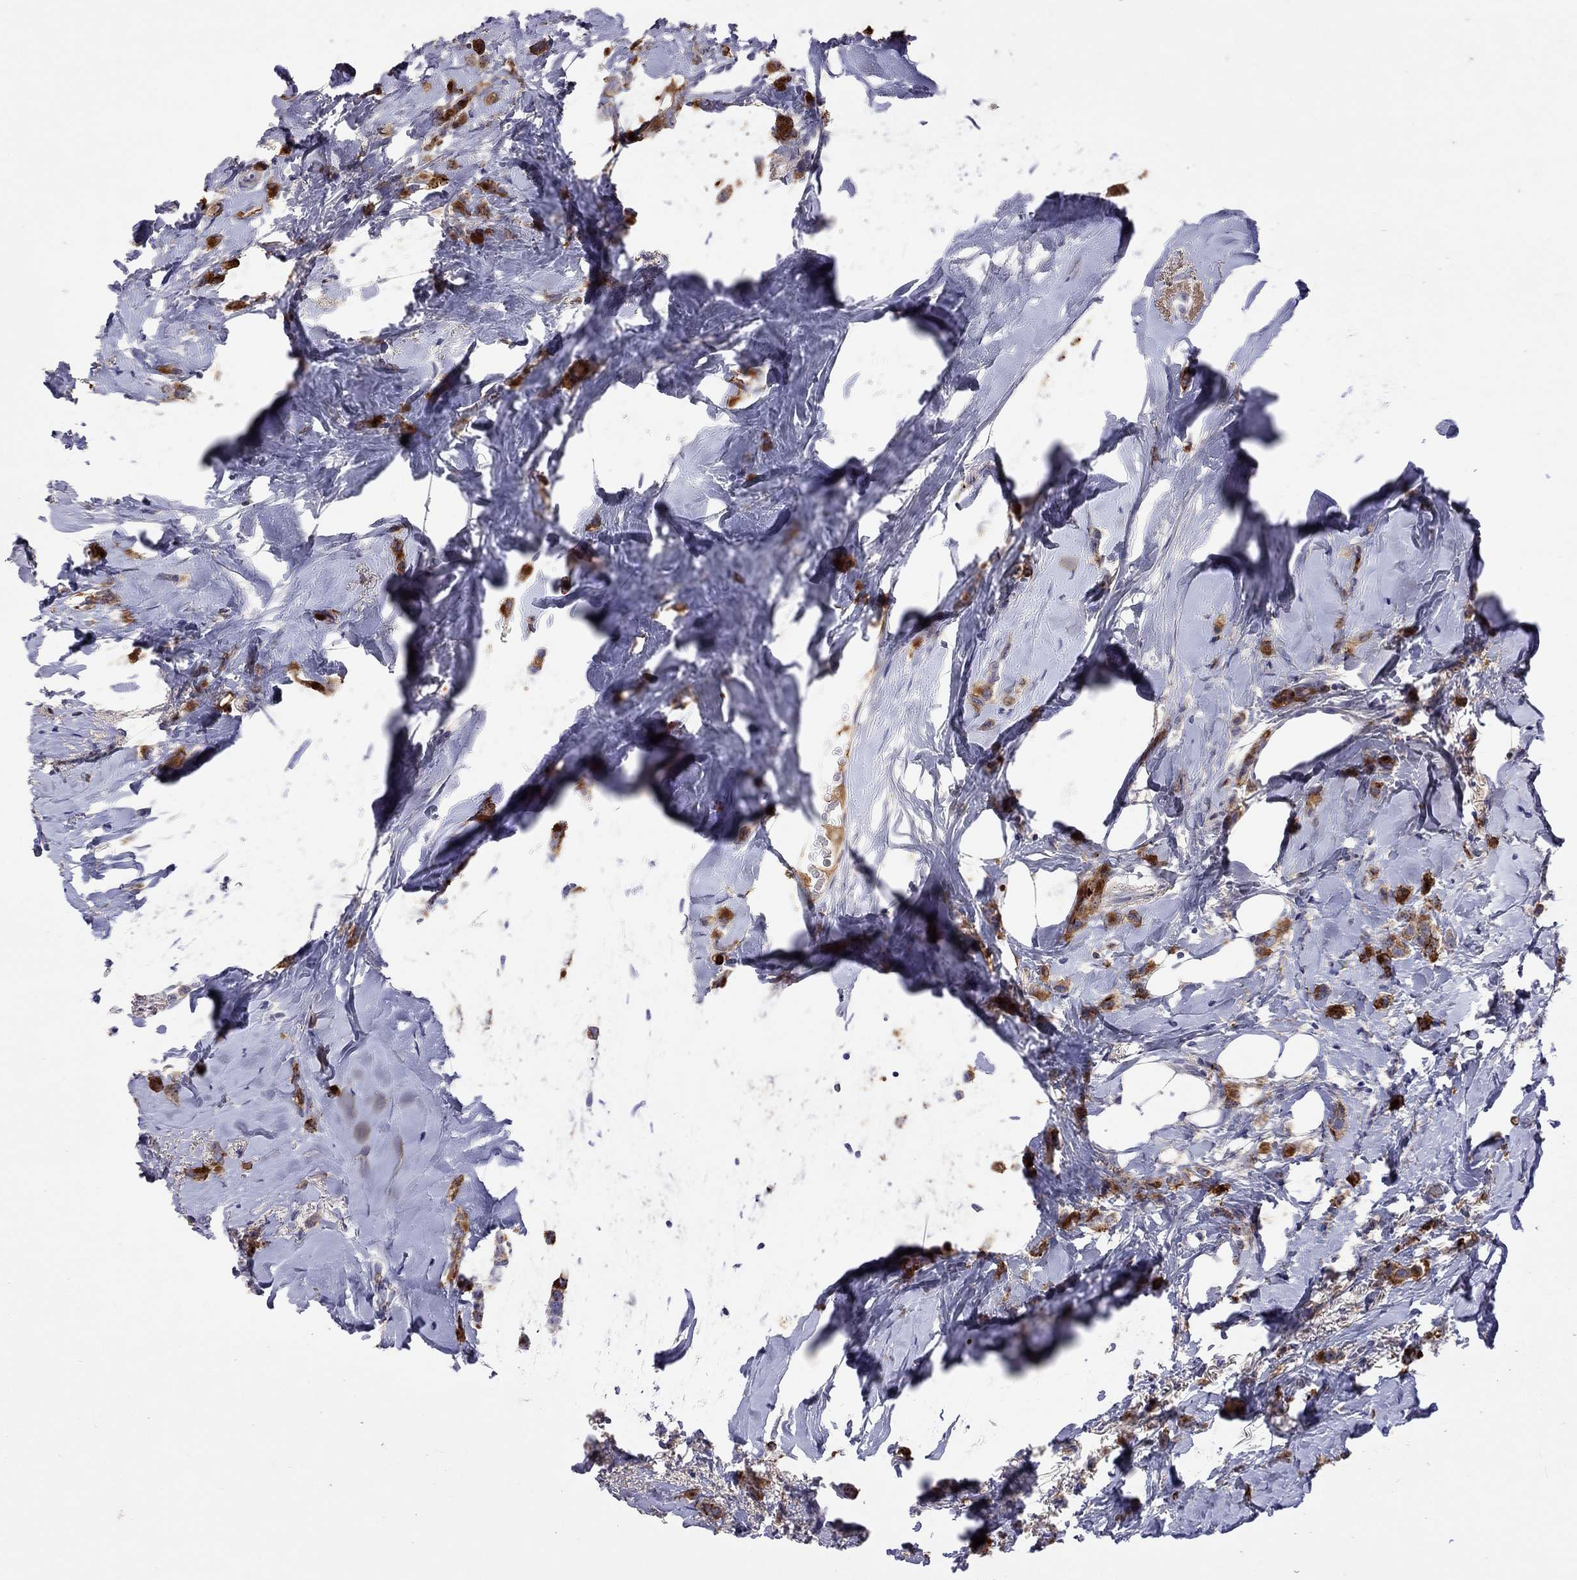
{"staining": {"intensity": "strong", "quantity": ">75%", "location": "cytoplasmic/membranous"}, "tissue": "breast cancer", "cell_type": "Tumor cells", "image_type": "cancer", "snomed": [{"axis": "morphology", "description": "Lobular carcinoma"}, {"axis": "topography", "description": "Breast"}], "caption": "Tumor cells show high levels of strong cytoplasmic/membranous staining in about >75% of cells in human breast cancer (lobular carcinoma). (Stains: DAB in brown, nuclei in blue, Microscopy: brightfield microscopy at high magnification).", "gene": "SERPINA3", "patient": {"sex": "female", "age": 66}}